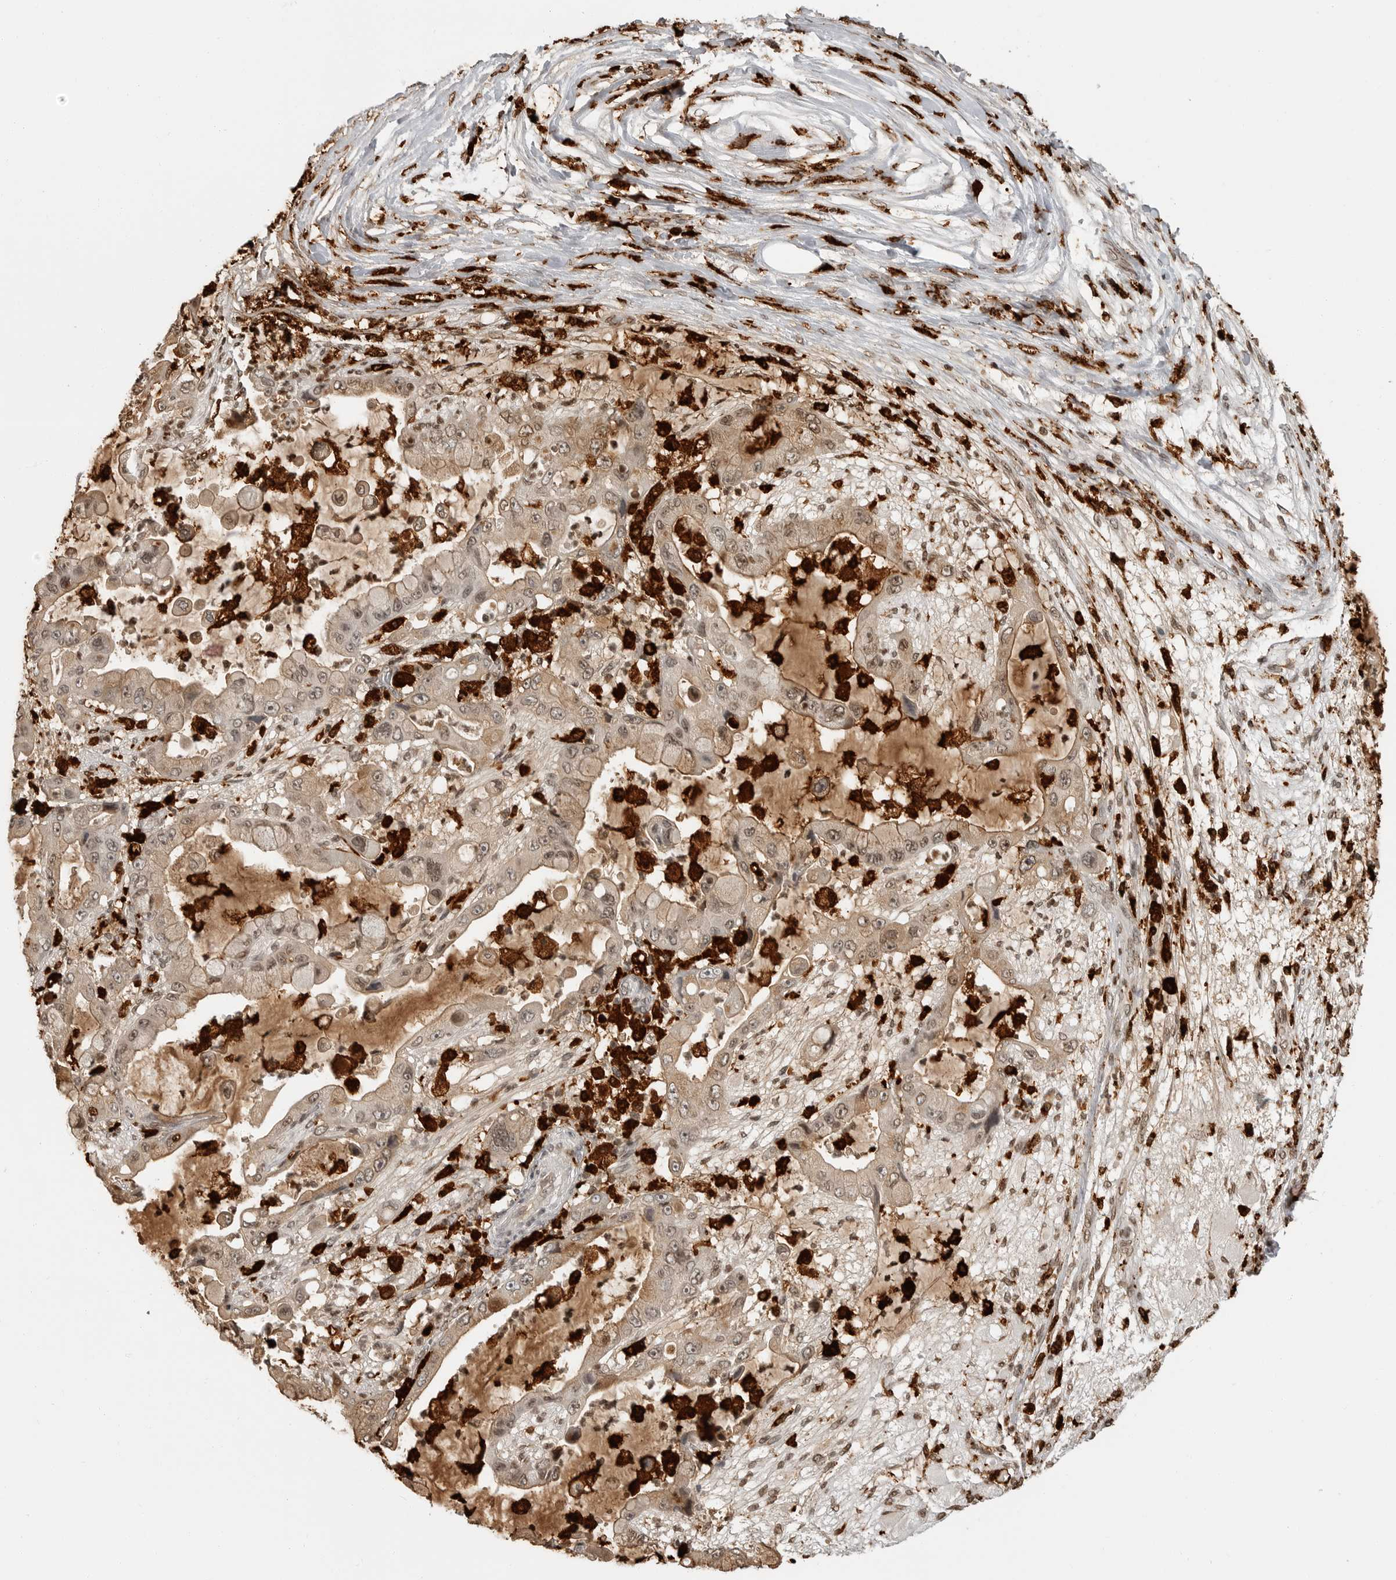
{"staining": {"intensity": "weak", "quantity": "25%-75%", "location": "cytoplasmic/membranous,nuclear"}, "tissue": "liver cancer", "cell_type": "Tumor cells", "image_type": "cancer", "snomed": [{"axis": "morphology", "description": "Cholangiocarcinoma"}, {"axis": "topography", "description": "Liver"}], "caption": "Liver cancer tissue exhibits weak cytoplasmic/membranous and nuclear positivity in about 25%-75% of tumor cells", "gene": "IFI30", "patient": {"sex": "female", "age": 54}}